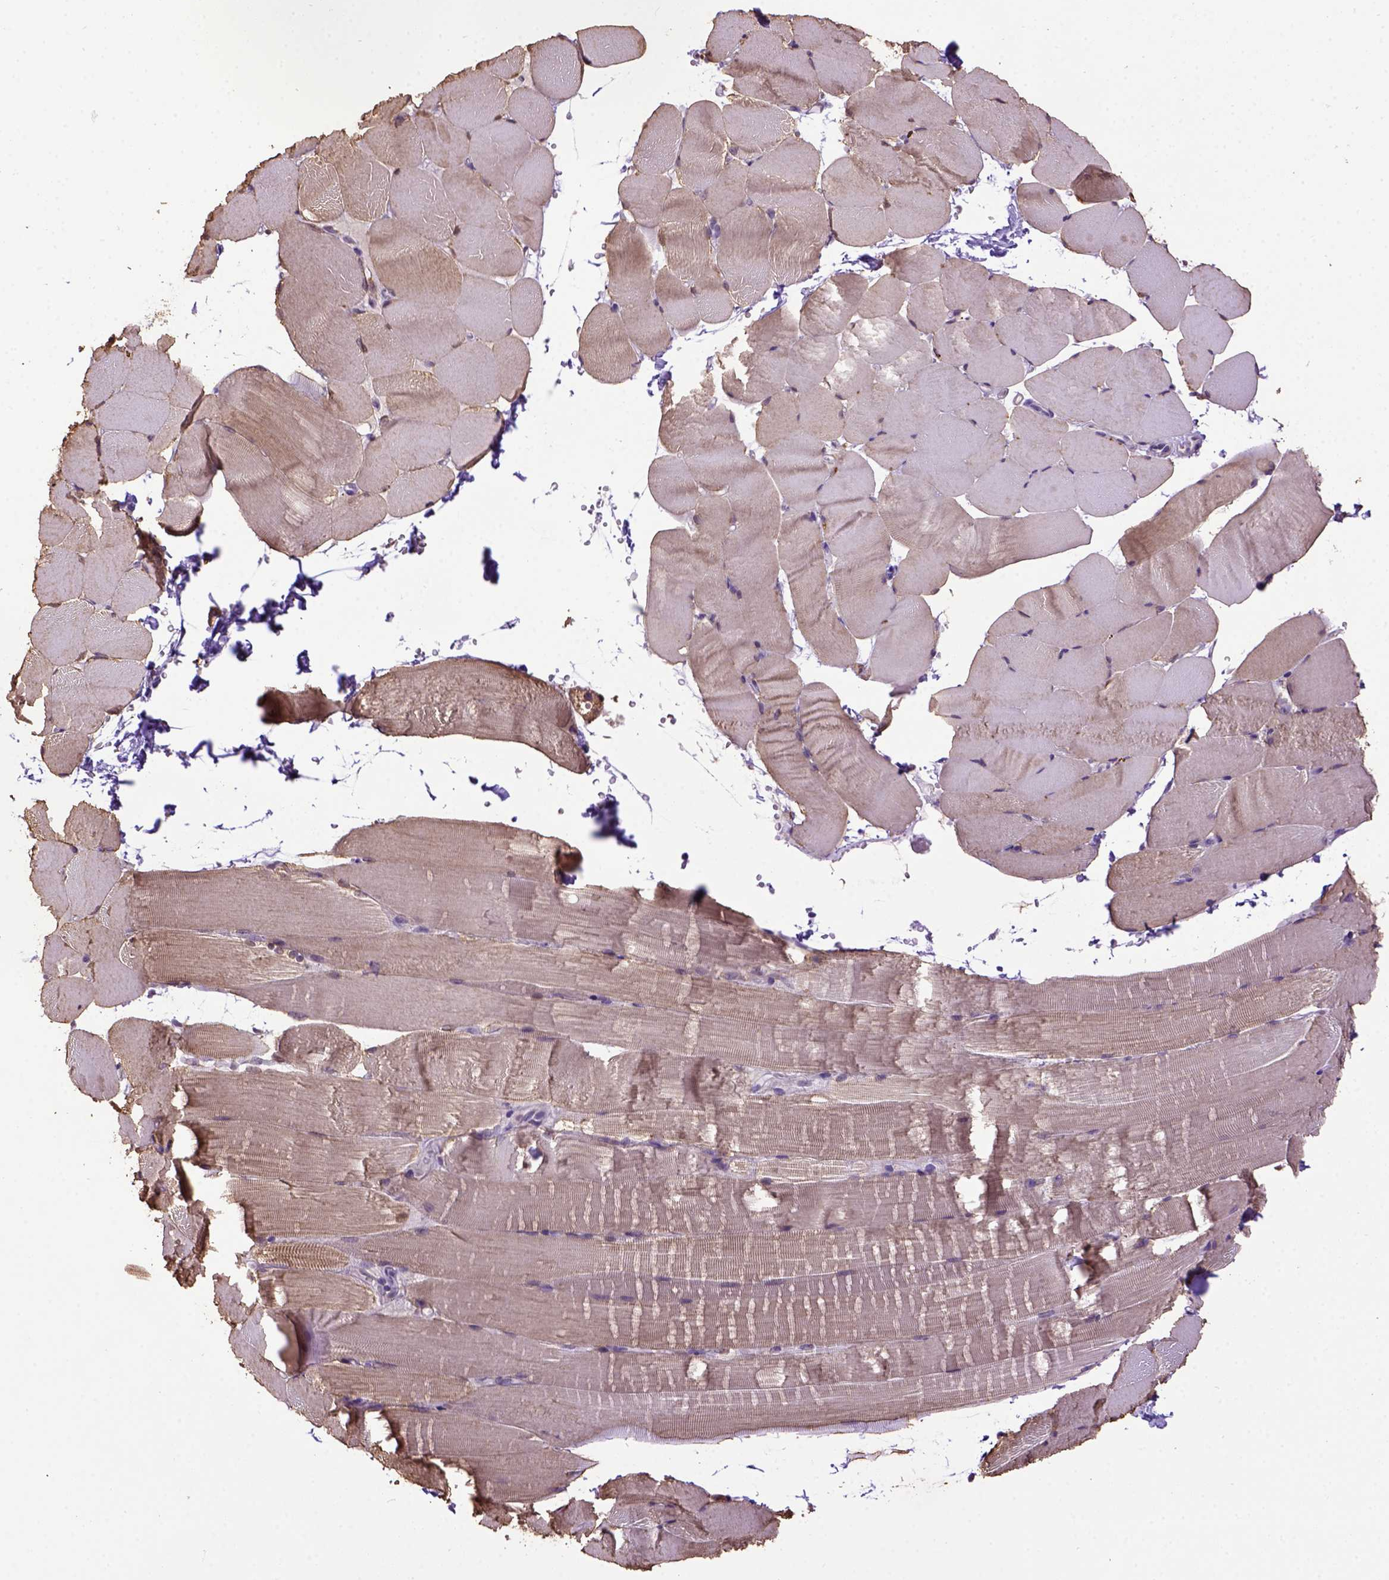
{"staining": {"intensity": "weak", "quantity": ">75%", "location": "cytoplasmic/membranous"}, "tissue": "skeletal muscle", "cell_type": "Myocytes", "image_type": "normal", "snomed": [{"axis": "morphology", "description": "Normal tissue, NOS"}, {"axis": "topography", "description": "Skeletal muscle"}], "caption": "Myocytes show low levels of weak cytoplasmic/membranous staining in approximately >75% of cells in normal human skeletal muscle. (DAB (3,3'-diaminobenzidine) = brown stain, brightfield microscopy at high magnification).", "gene": "WDR17", "patient": {"sex": "female", "age": 37}}